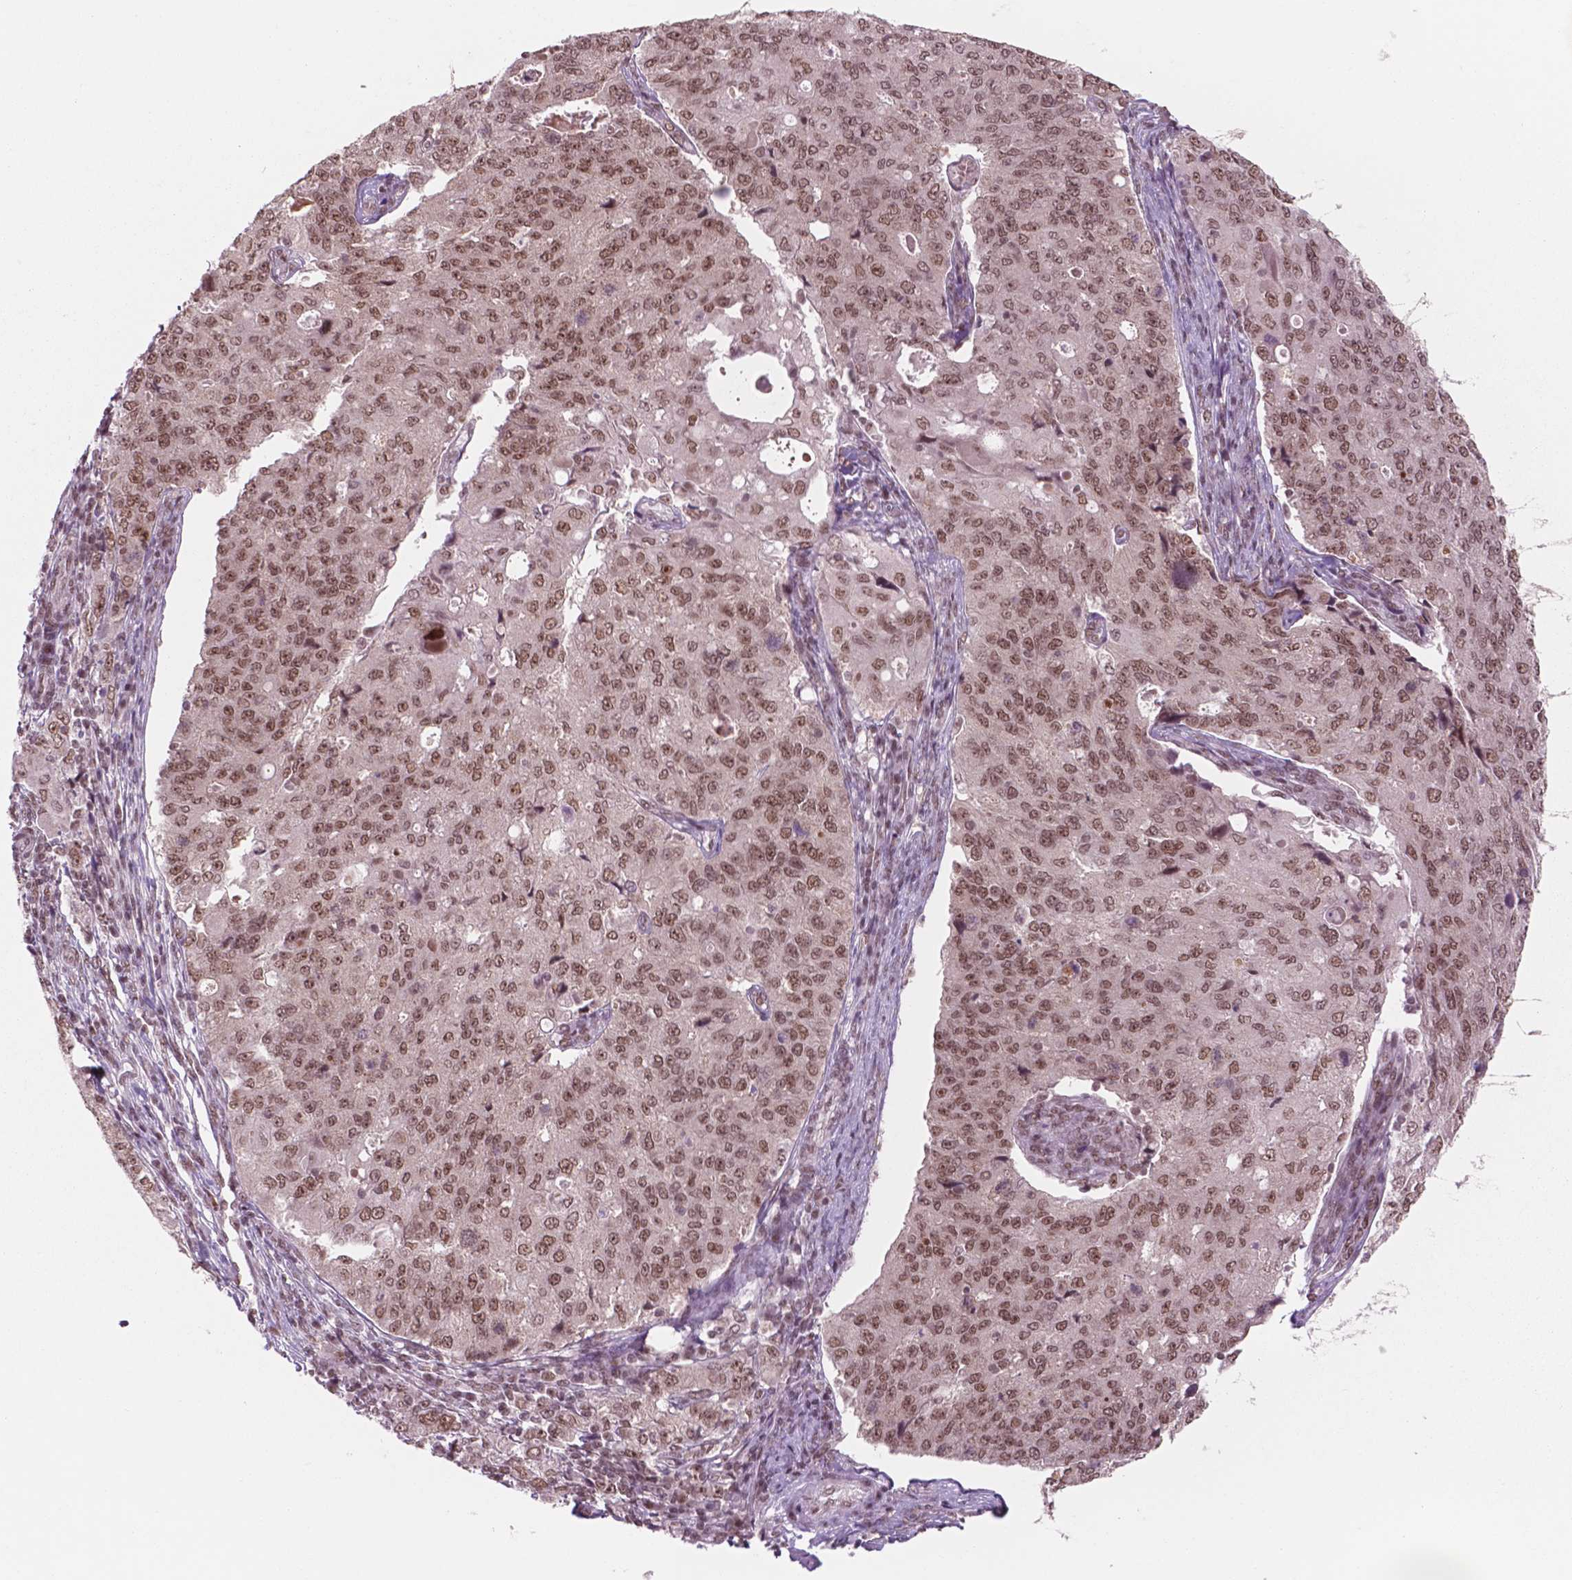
{"staining": {"intensity": "moderate", "quantity": ">75%", "location": "nuclear"}, "tissue": "endometrial cancer", "cell_type": "Tumor cells", "image_type": "cancer", "snomed": [{"axis": "morphology", "description": "Adenocarcinoma, NOS"}, {"axis": "topography", "description": "Endometrium"}], "caption": "Tumor cells reveal moderate nuclear staining in about >75% of cells in adenocarcinoma (endometrial).", "gene": "POLR2E", "patient": {"sex": "female", "age": 43}}